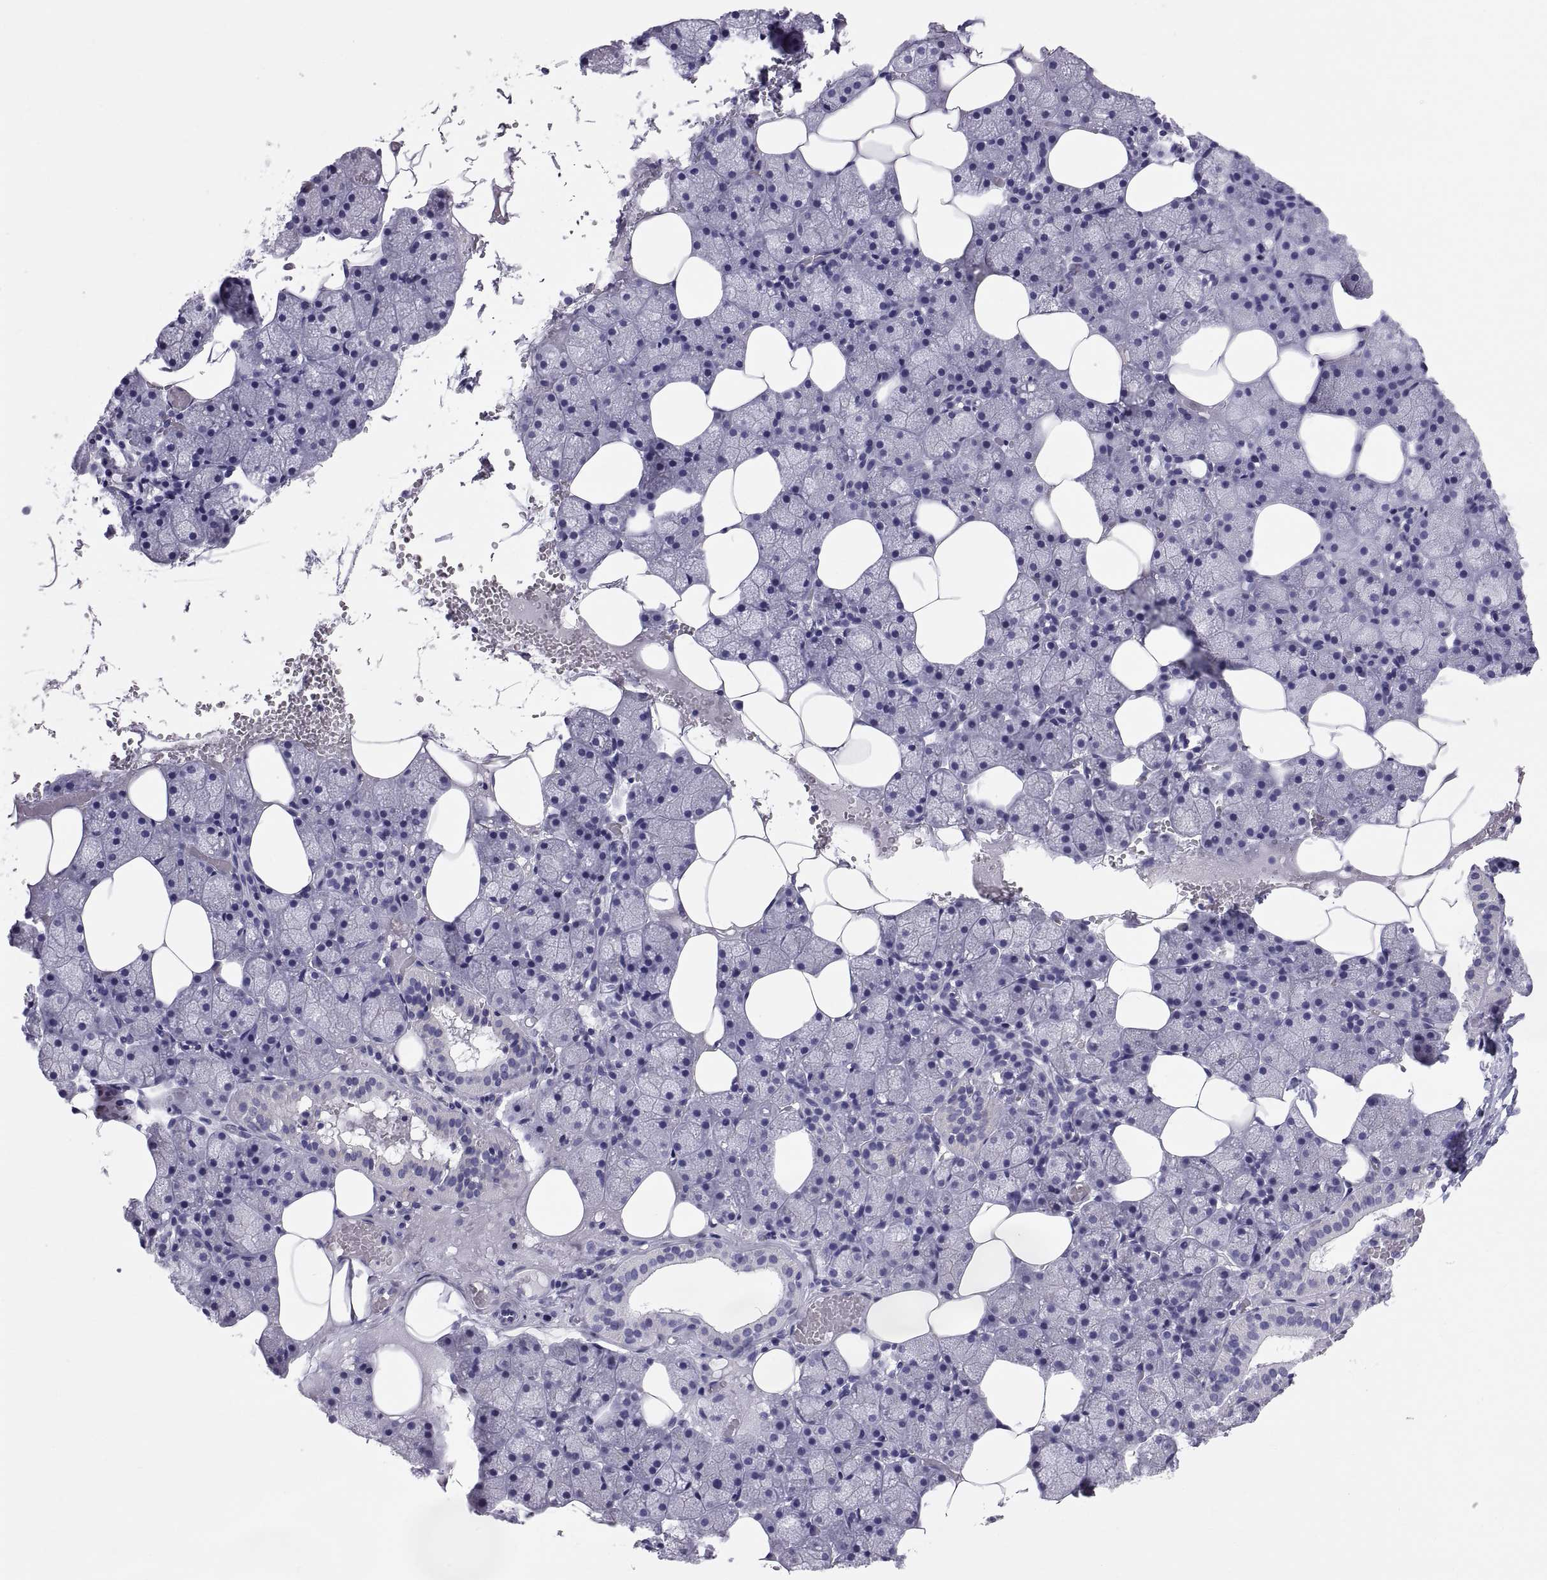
{"staining": {"intensity": "negative", "quantity": "none", "location": "none"}, "tissue": "salivary gland", "cell_type": "Glandular cells", "image_type": "normal", "snomed": [{"axis": "morphology", "description": "Normal tissue, NOS"}, {"axis": "topography", "description": "Salivary gland"}], "caption": "This is an IHC photomicrograph of unremarkable human salivary gland. There is no staining in glandular cells.", "gene": "RNASE12", "patient": {"sex": "male", "age": 38}}